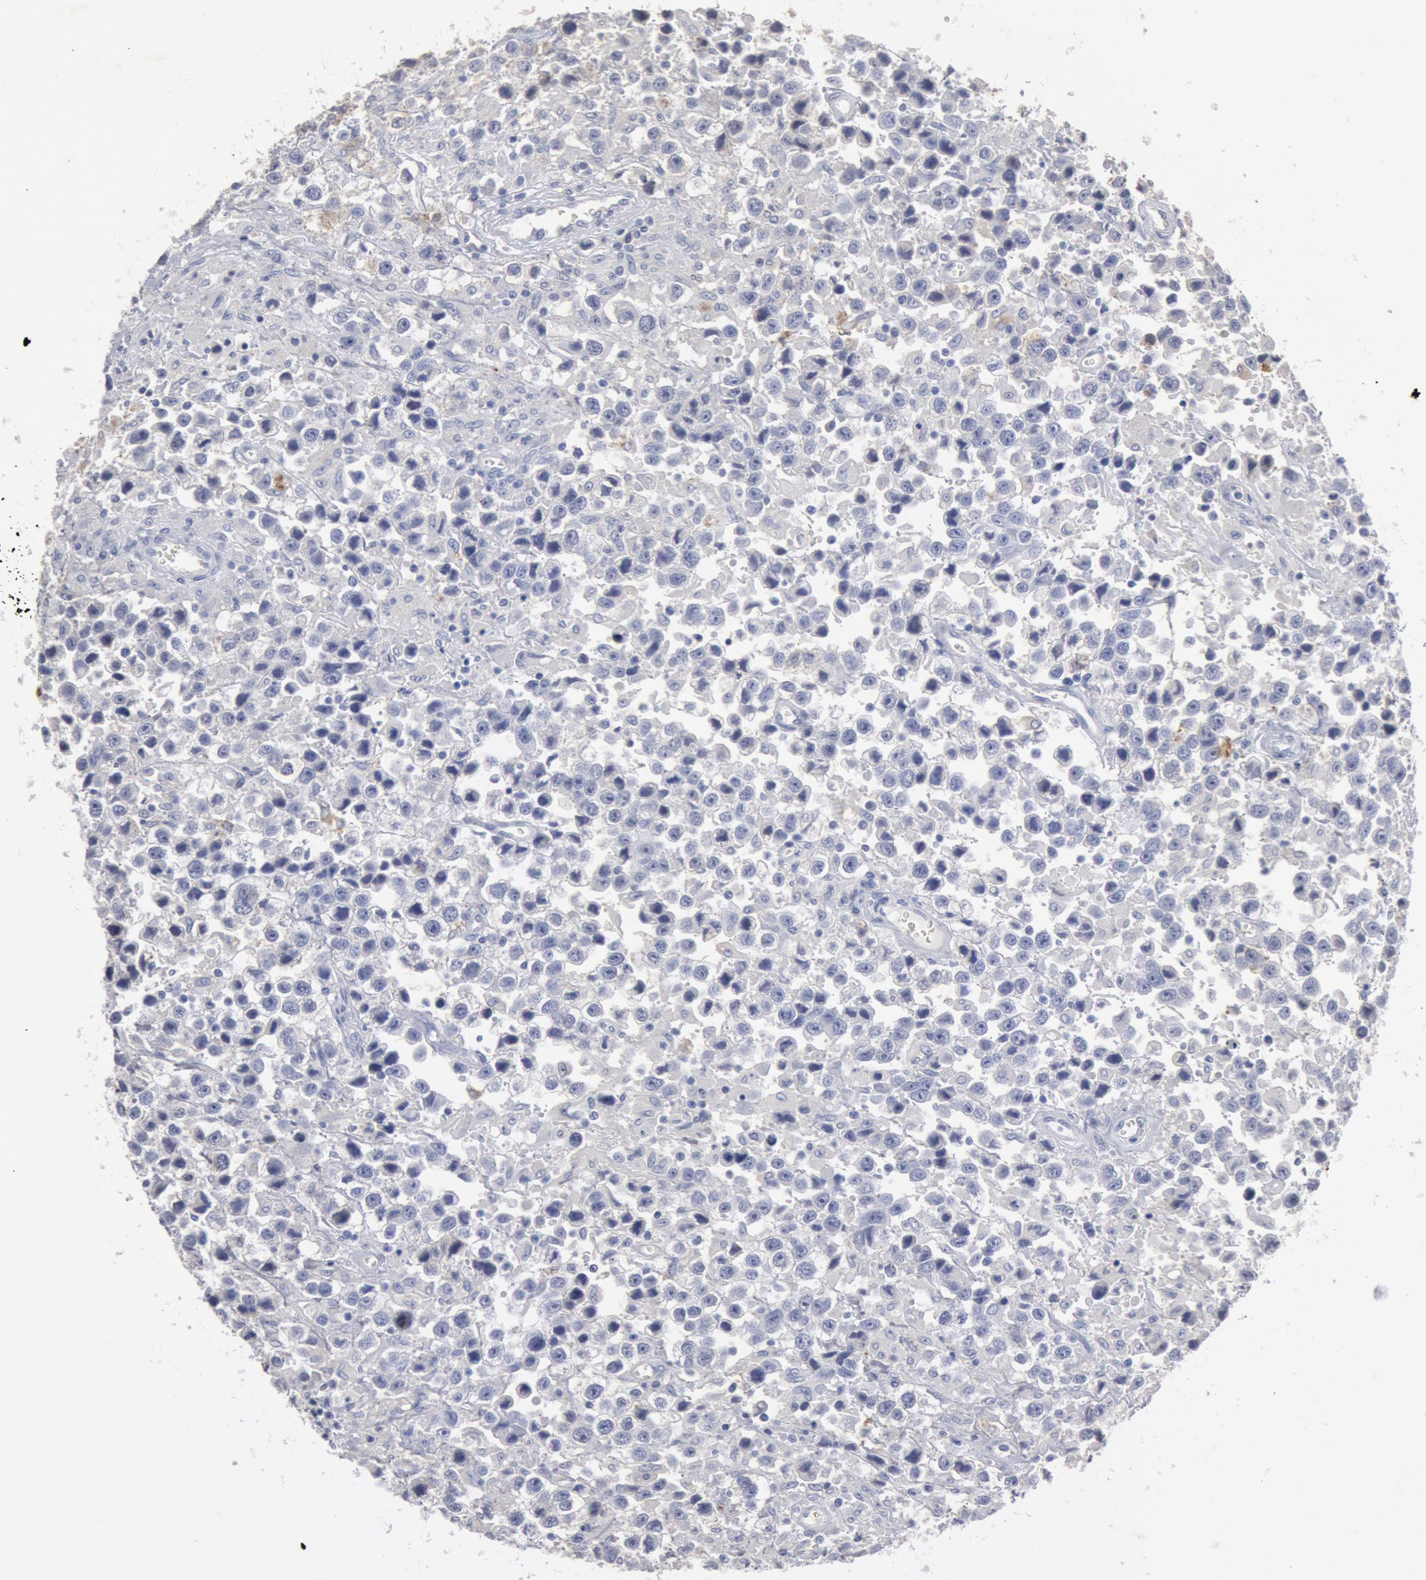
{"staining": {"intensity": "negative", "quantity": "none", "location": "none"}, "tissue": "testis cancer", "cell_type": "Tumor cells", "image_type": "cancer", "snomed": [{"axis": "morphology", "description": "Seminoma, NOS"}, {"axis": "topography", "description": "Testis"}], "caption": "Tumor cells are negative for protein expression in human testis cancer.", "gene": "FOXA2", "patient": {"sex": "male", "age": 43}}